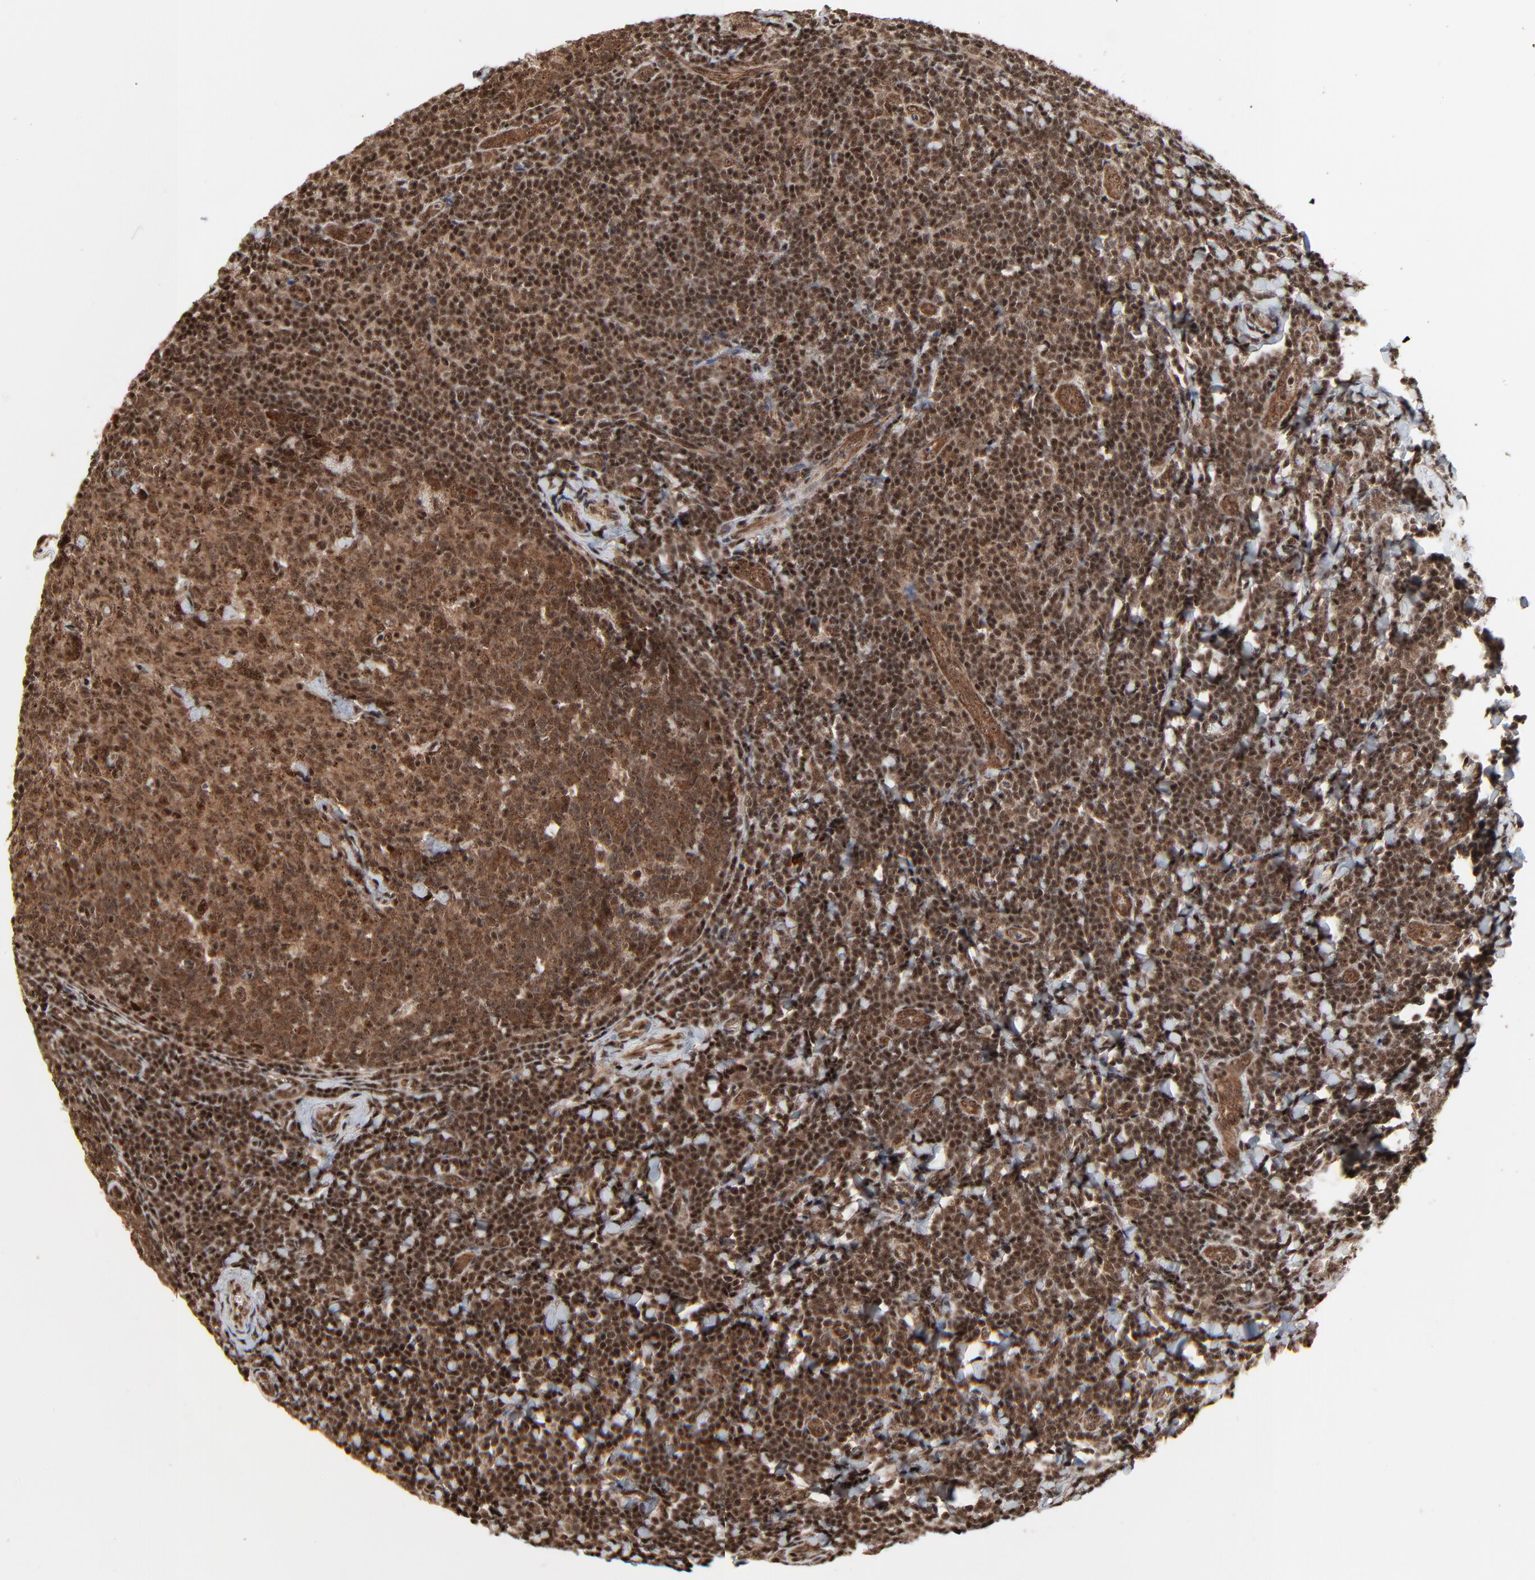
{"staining": {"intensity": "moderate", "quantity": ">75%", "location": "cytoplasmic/membranous,nuclear"}, "tissue": "tonsil", "cell_type": "Germinal center cells", "image_type": "normal", "snomed": [{"axis": "morphology", "description": "Normal tissue, NOS"}, {"axis": "topography", "description": "Tonsil"}], "caption": "Germinal center cells show medium levels of moderate cytoplasmic/membranous,nuclear positivity in approximately >75% of cells in benign tonsil. (Brightfield microscopy of DAB IHC at high magnification).", "gene": "RHOJ", "patient": {"sex": "male", "age": 31}}